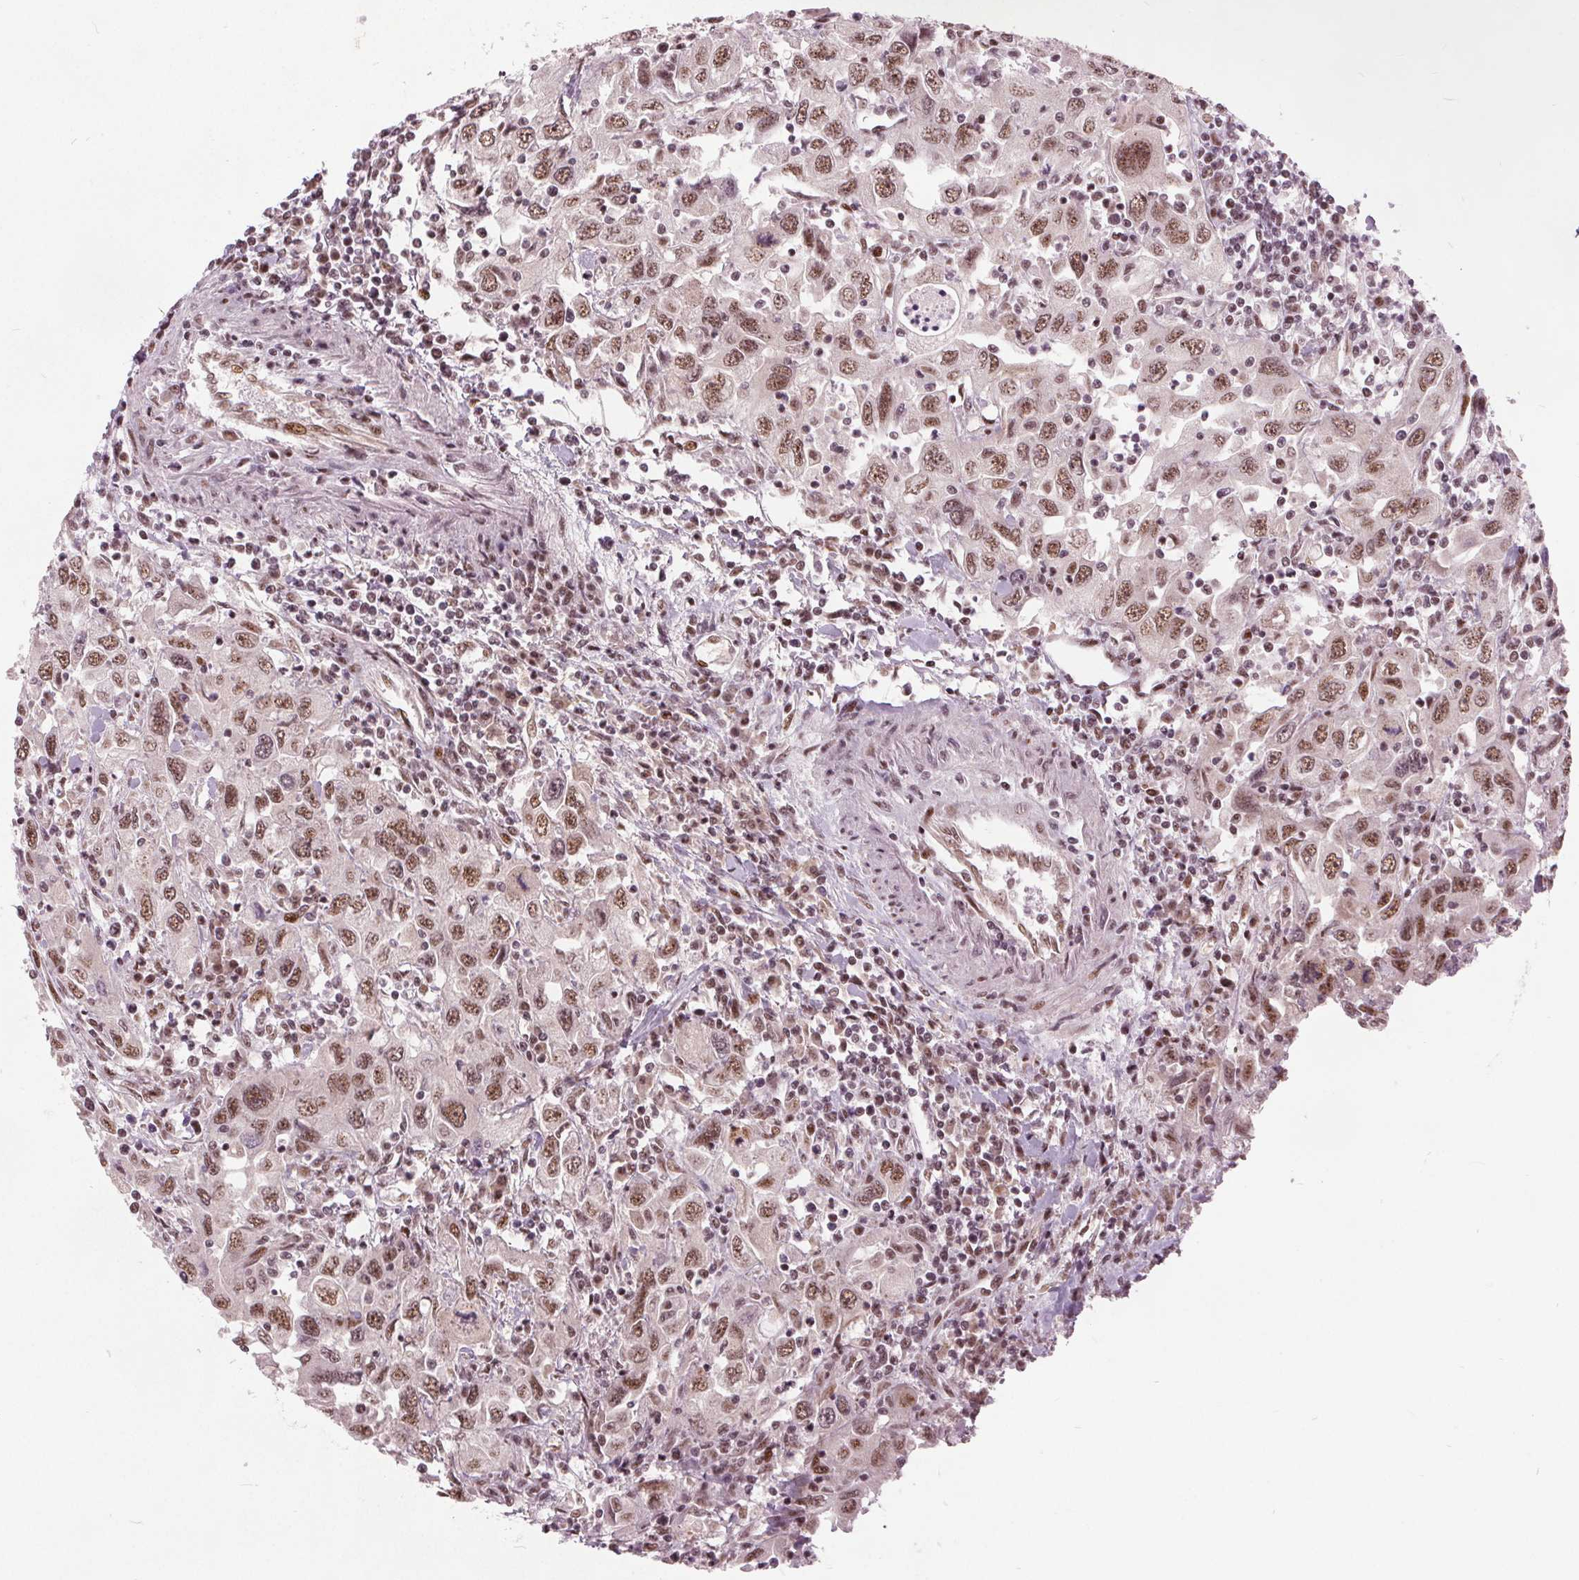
{"staining": {"intensity": "moderate", "quantity": ">75%", "location": "nuclear"}, "tissue": "urothelial cancer", "cell_type": "Tumor cells", "image_type": "cancer", "snomed": [{"axis": "morphology", "description": "Urothelial carcinoma, High grade"}, {"axis": "topography", "description": "Urinary bladder"}], "caption": "High-power microscopy captured an immunohistochemistry histopathology image of urothelial cancer, revealing moderate nuclear expression in approximately >75% of tumor cells.", "gene": "TTC34", "patient": {"sex": "male", "age": 76}}